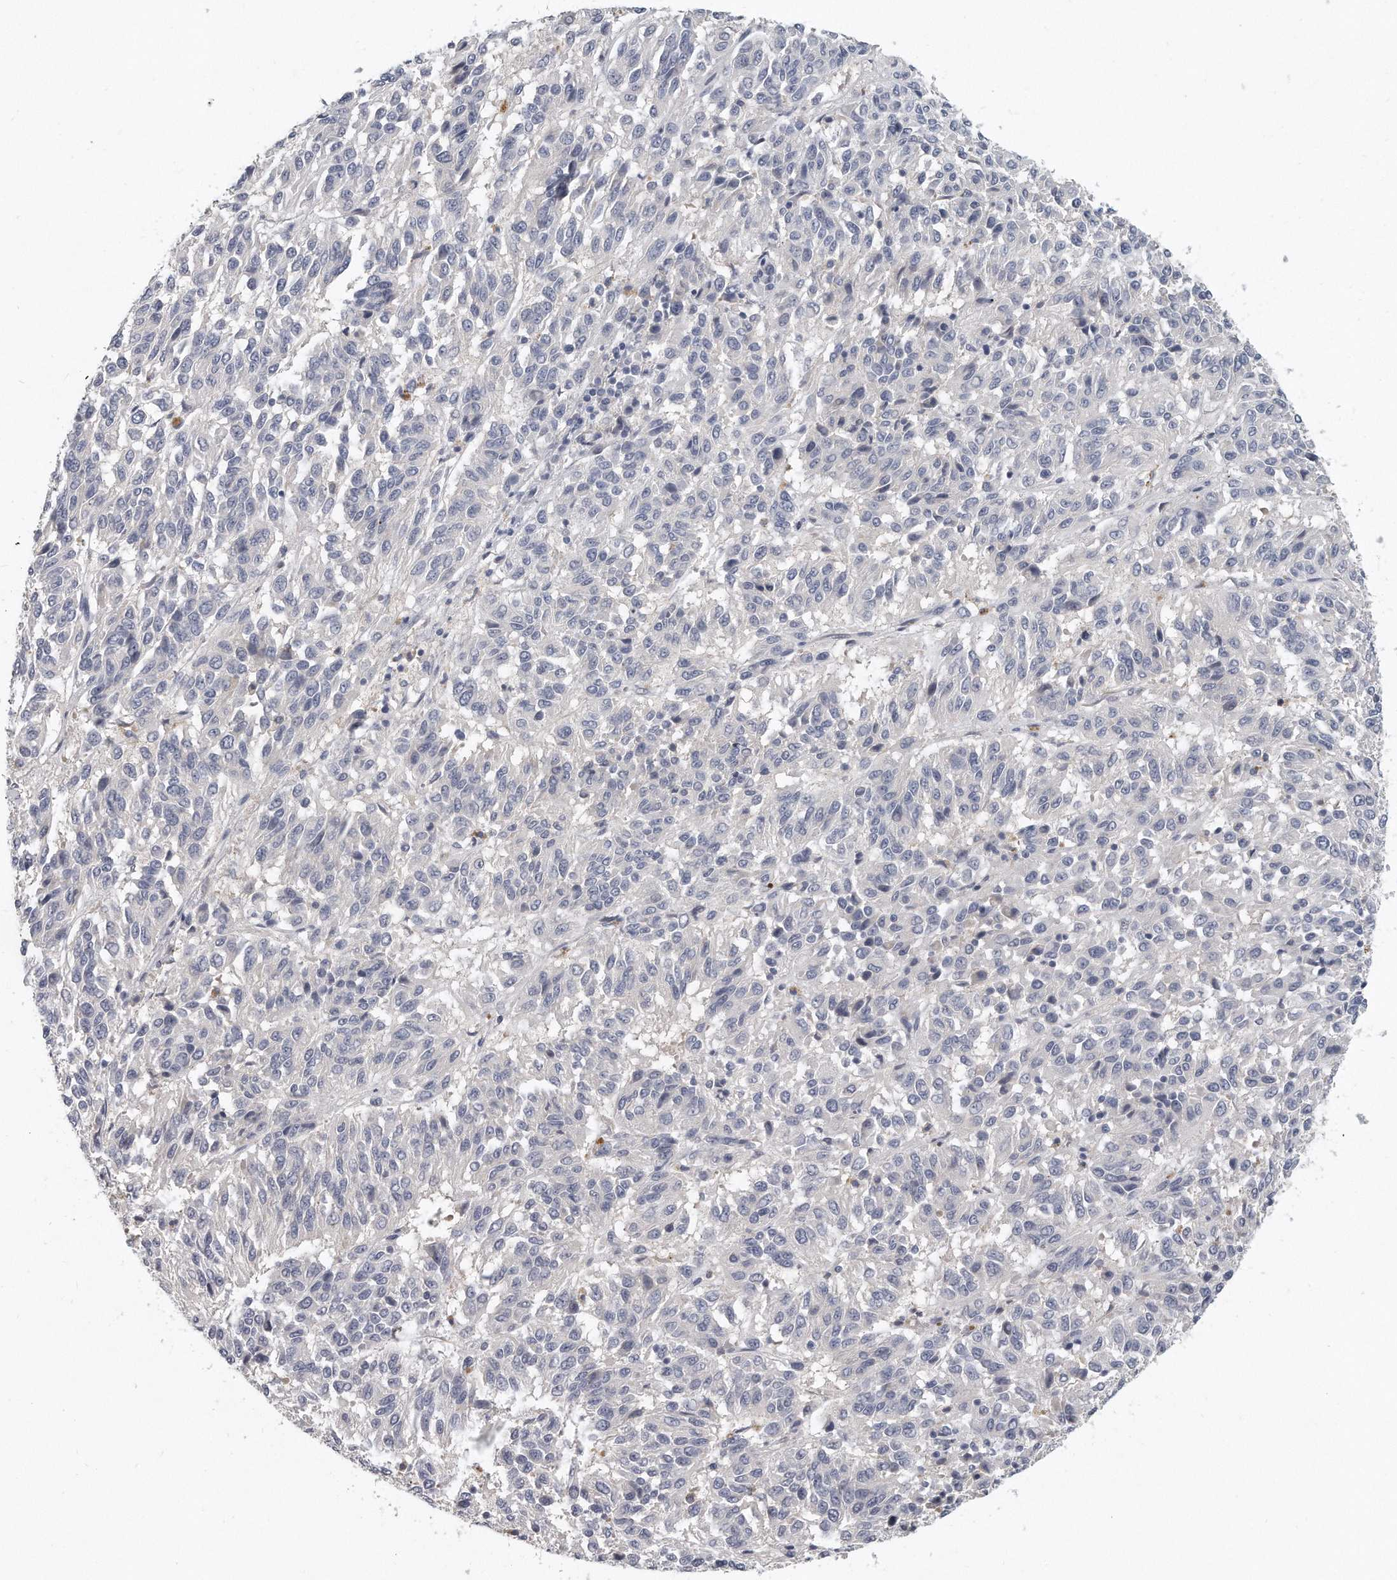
{"staining": {"intensity": "negative", "quantity": "none", "location": "none"}, "tissue": "melanoma", "cell_type": "Tumor cells", "image_type": "cancer", "snomed": [{"axis": "morphology", "description": "Malignant melanoma, Metastatic site"}, {"axis": "topography", "description": "Lung"}], "caption": "Malignant melanoma (metastatic site) was stained to show a protein in brown. There is no significant positivity in tumor cells. (DAB immunohistochemistry, high magnification).", "gene": "KLHL7", "patient": {"sex": "male", "age": 64}}